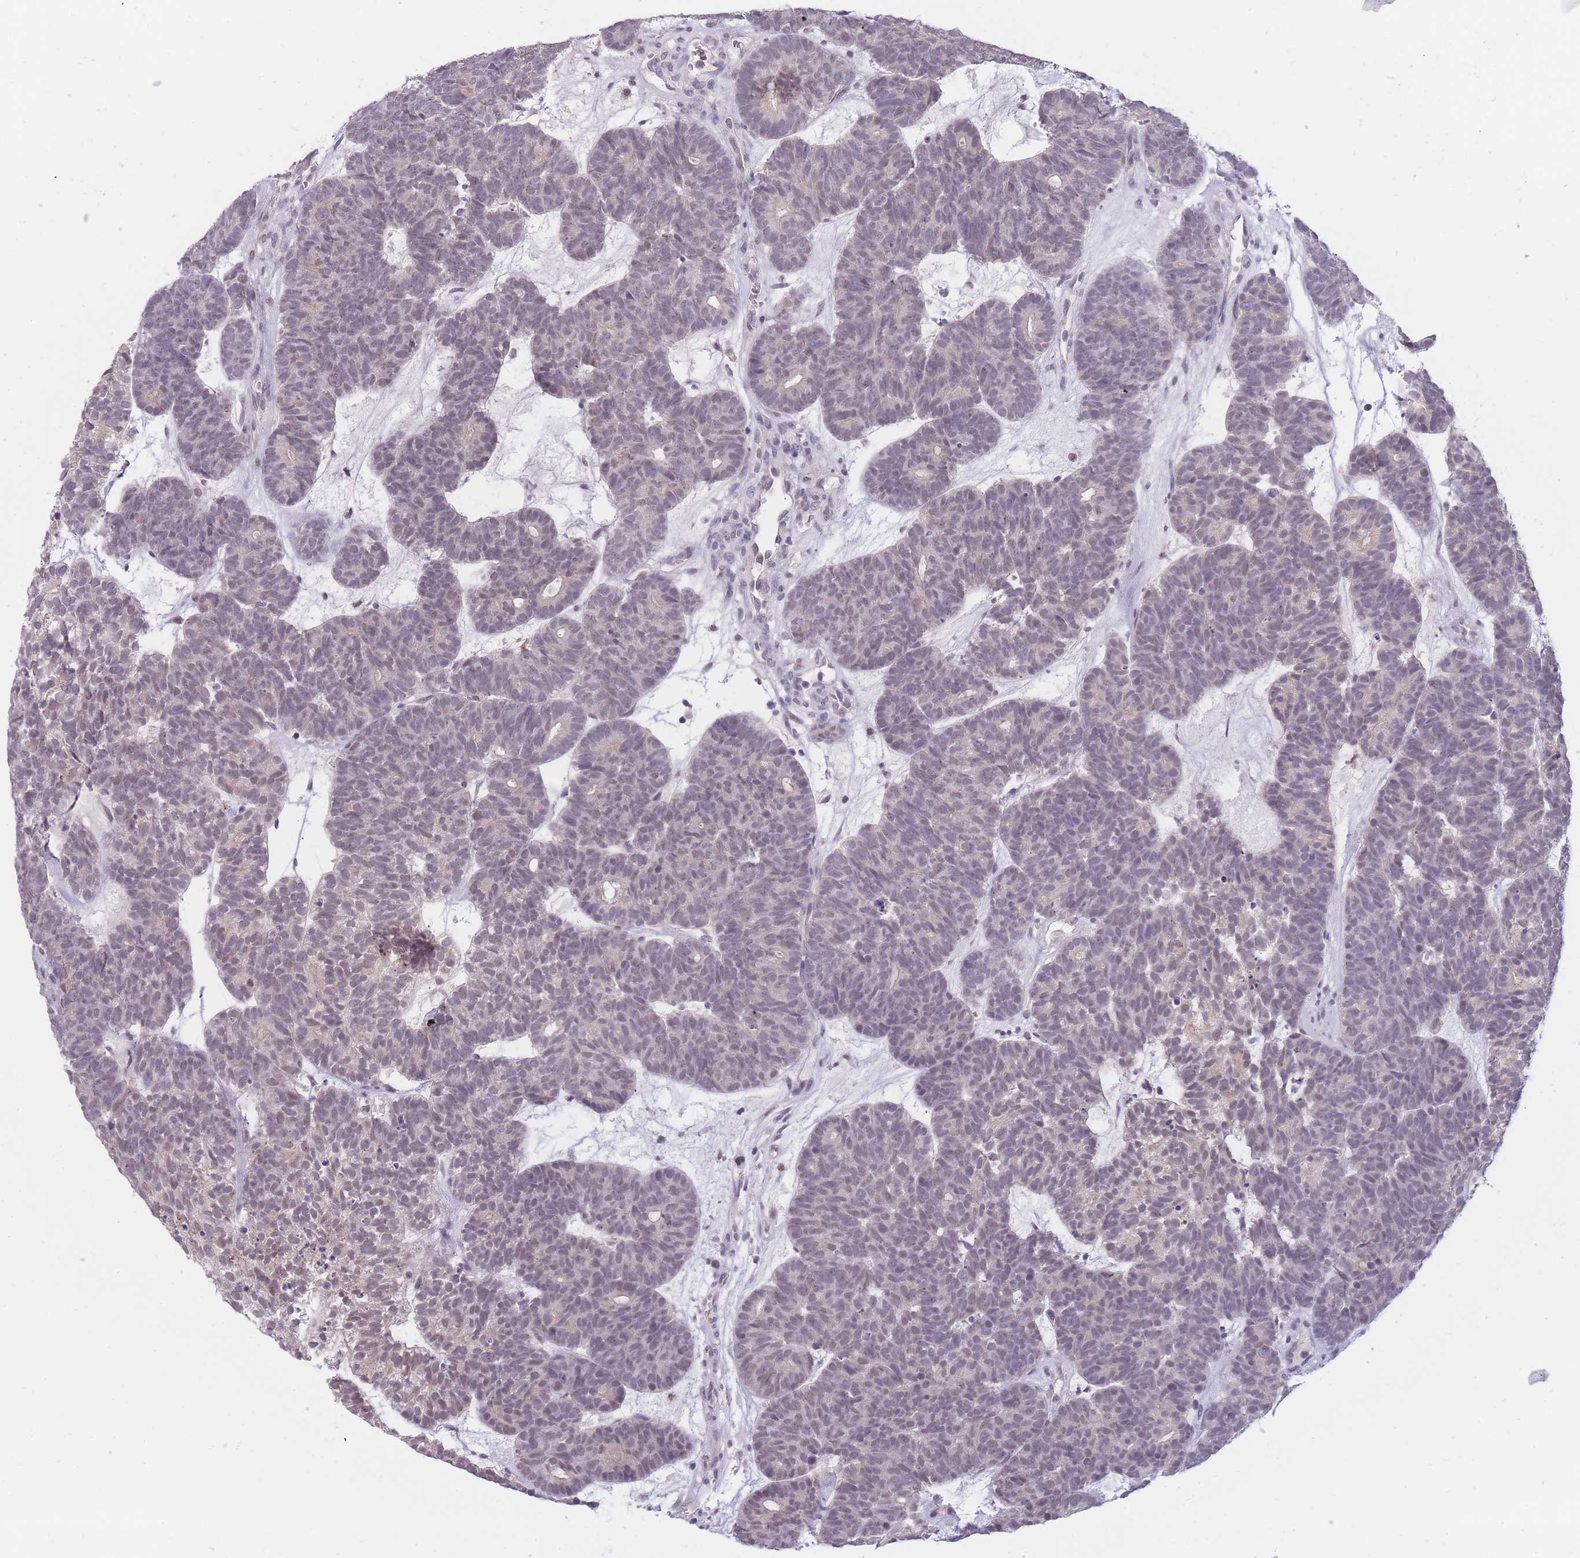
{"staining": {"intensity": "weak", "quantity": "25%-75%", "location": "nuclear"}, "tissue": "head and neck cancer", "cell_type": "Tumor cells", "image_type": "cancer", "snomed": [{"axis": "morphology", "description": "Adenocarcinoma, NOS"}, {"axis": "topography", "description": "Head-Neck"}], "caption": "About 25%-75% of tumor cells in adenocarcinoma (head and neck) display weak nuclear protein positivity as visualized by brown immunohistochemical staining.", "gene": "GOLGA6L25", "patient": {"sex": "female", "age": 81}}